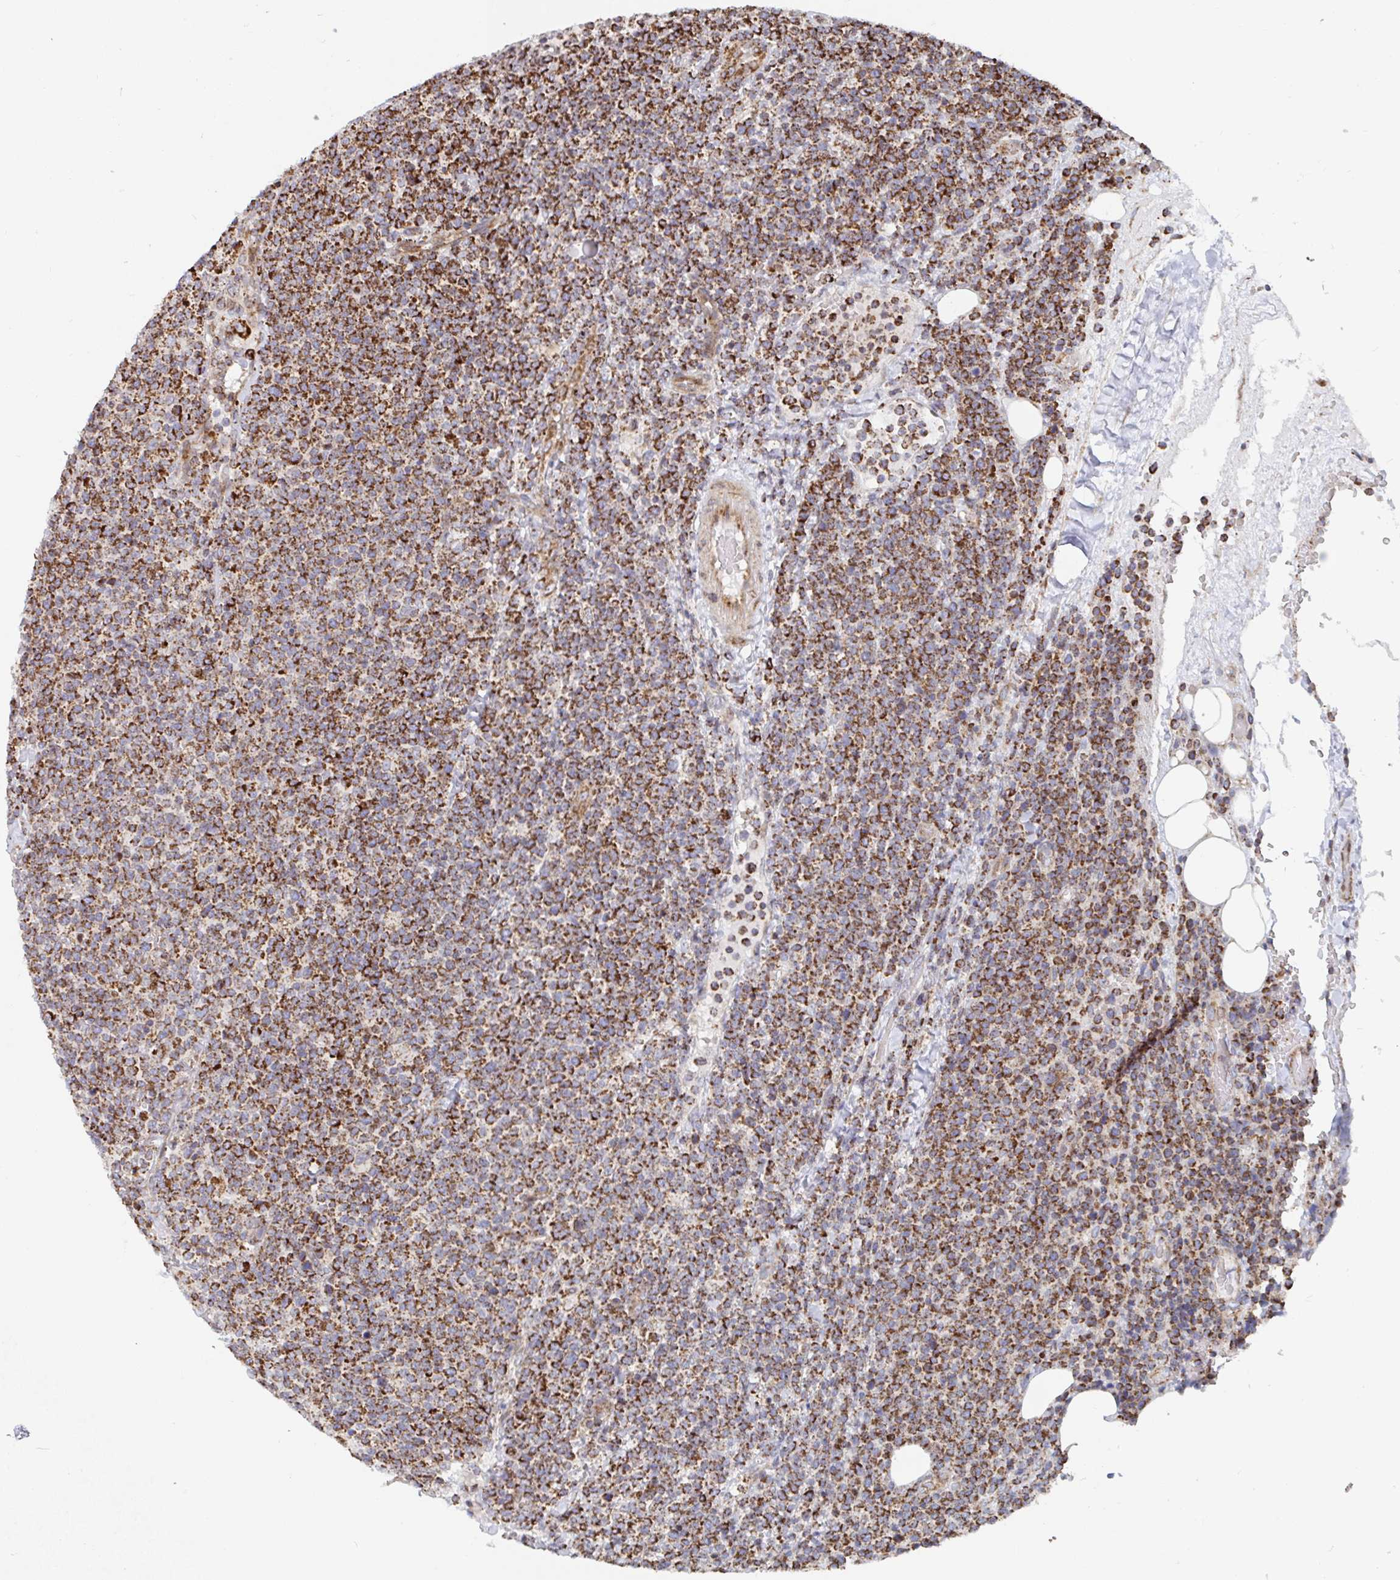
{"staining": {"intensity": "strong", "quantity": ">75%", "location": "cytoplasmic/membranous"}, "tissue": "lymphoma", "cell_type": "Tumor cells", "image_type": "cancer", "snomed": [{"axis": "morphology", "description": "Malignant lymphoma, non-Hodgkin's type, High grade"}, {"axis": "topography", "description": "Lymph node"}], "caption": "DAB (3,3'-diaminobenzidine) immunohistochemical staining of human lymphoma exhibits strong cytoplasmic/membranous protein staining in about >75% of tumor cells.", "gene": "STARD8", "patient": {"sex": "male", "age": 61}}